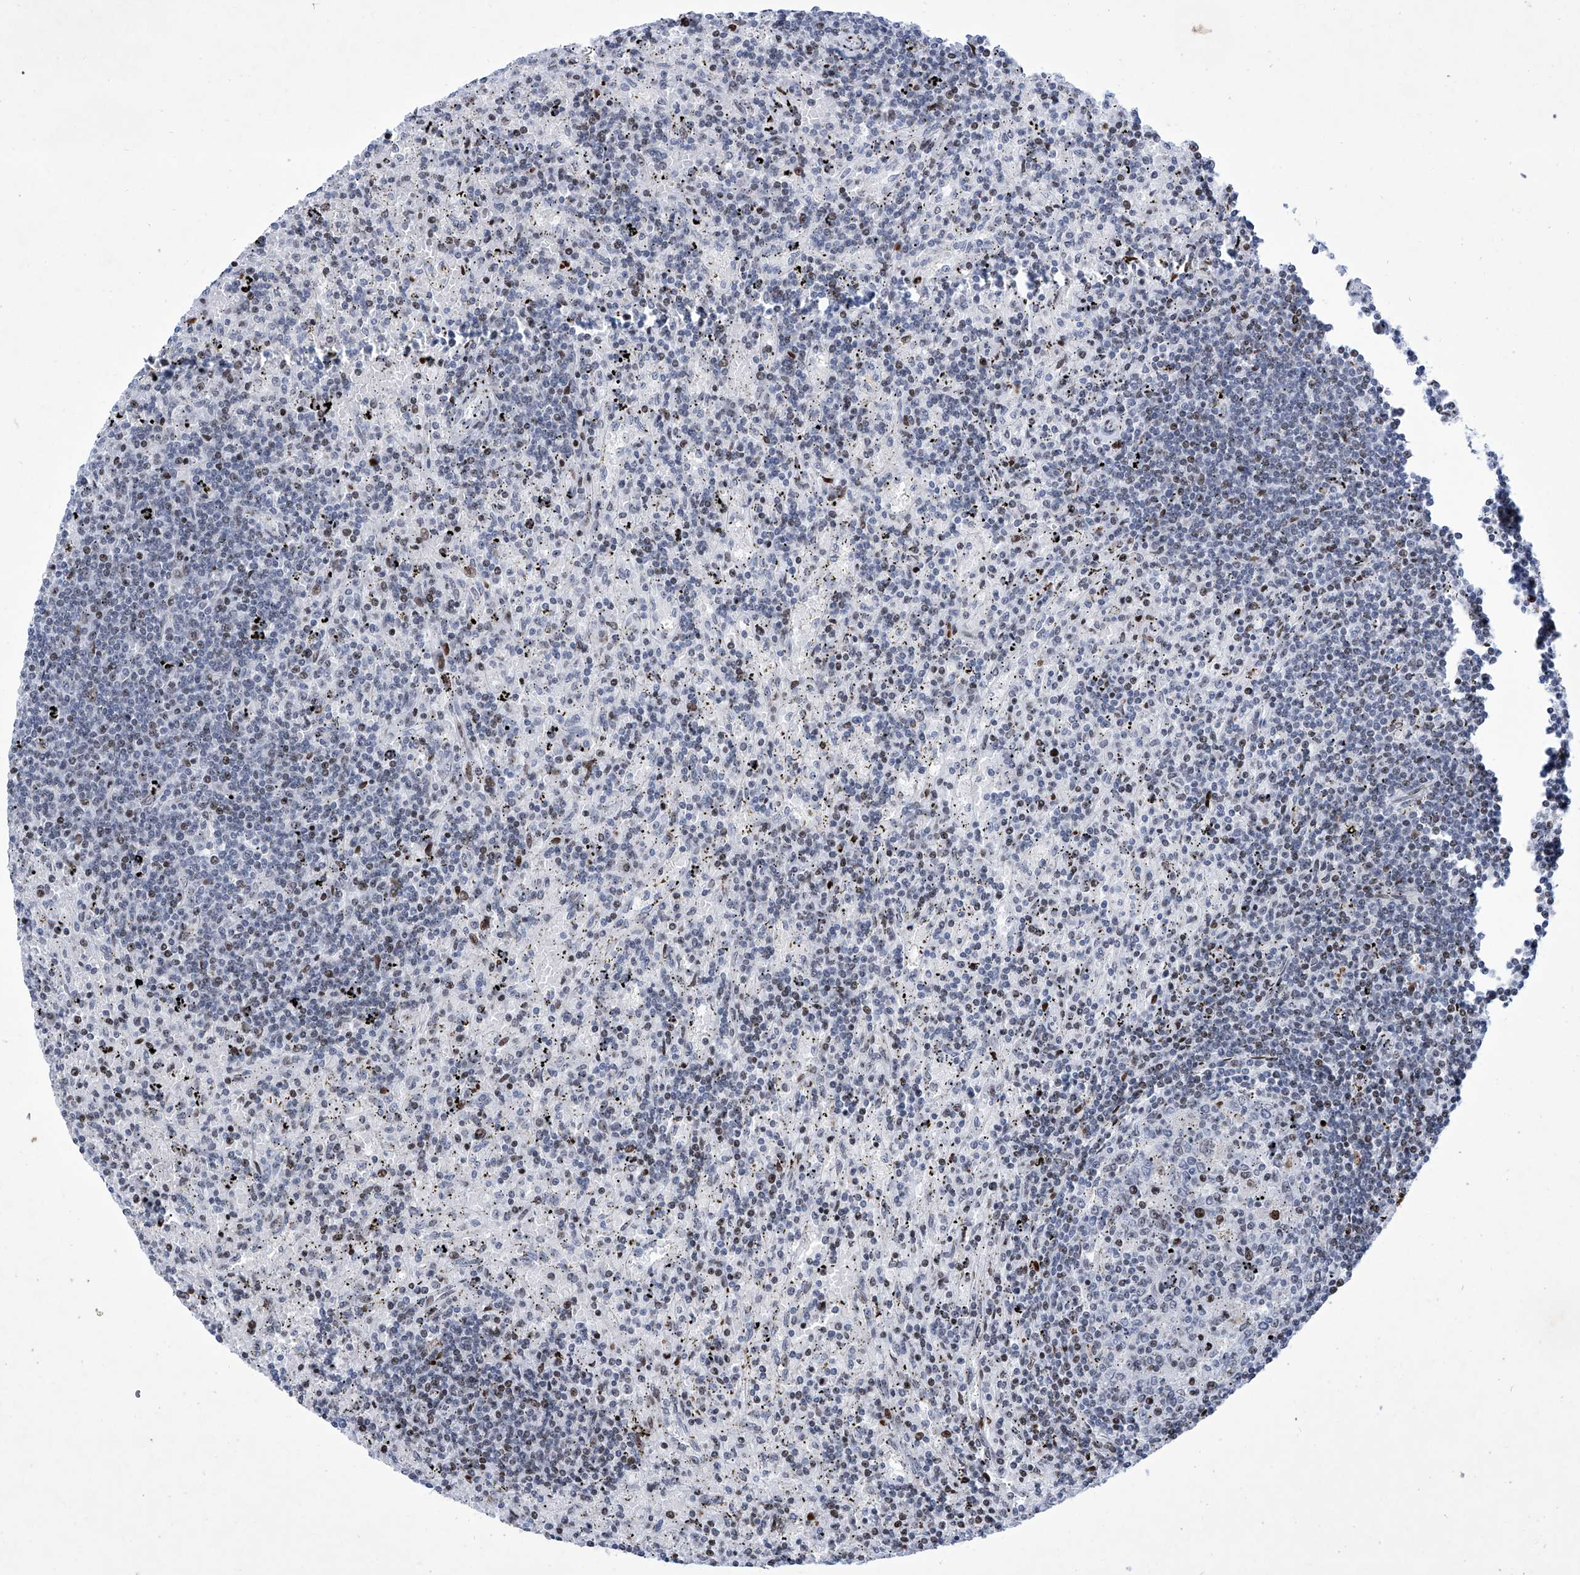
{"staining": {"intensity": "weak", "quantity": "<25%", "location": "nuclear"}, "tissue": "lymphoma", "cell_type": "Tumor cells", "image_type": "cancer", "snomed": [{"axis": "morphology", "description": "Malignant lymphoma, non-Hodgkin's type, Low grade"}, {"axis": "topography", "description": "Spleen"}], "caption": "Human lymphoma stained for a protein using IHC shows no positivity in tumor cells.", "gene": "HEY2", "patient": {"sex": "male", "age": 76}}